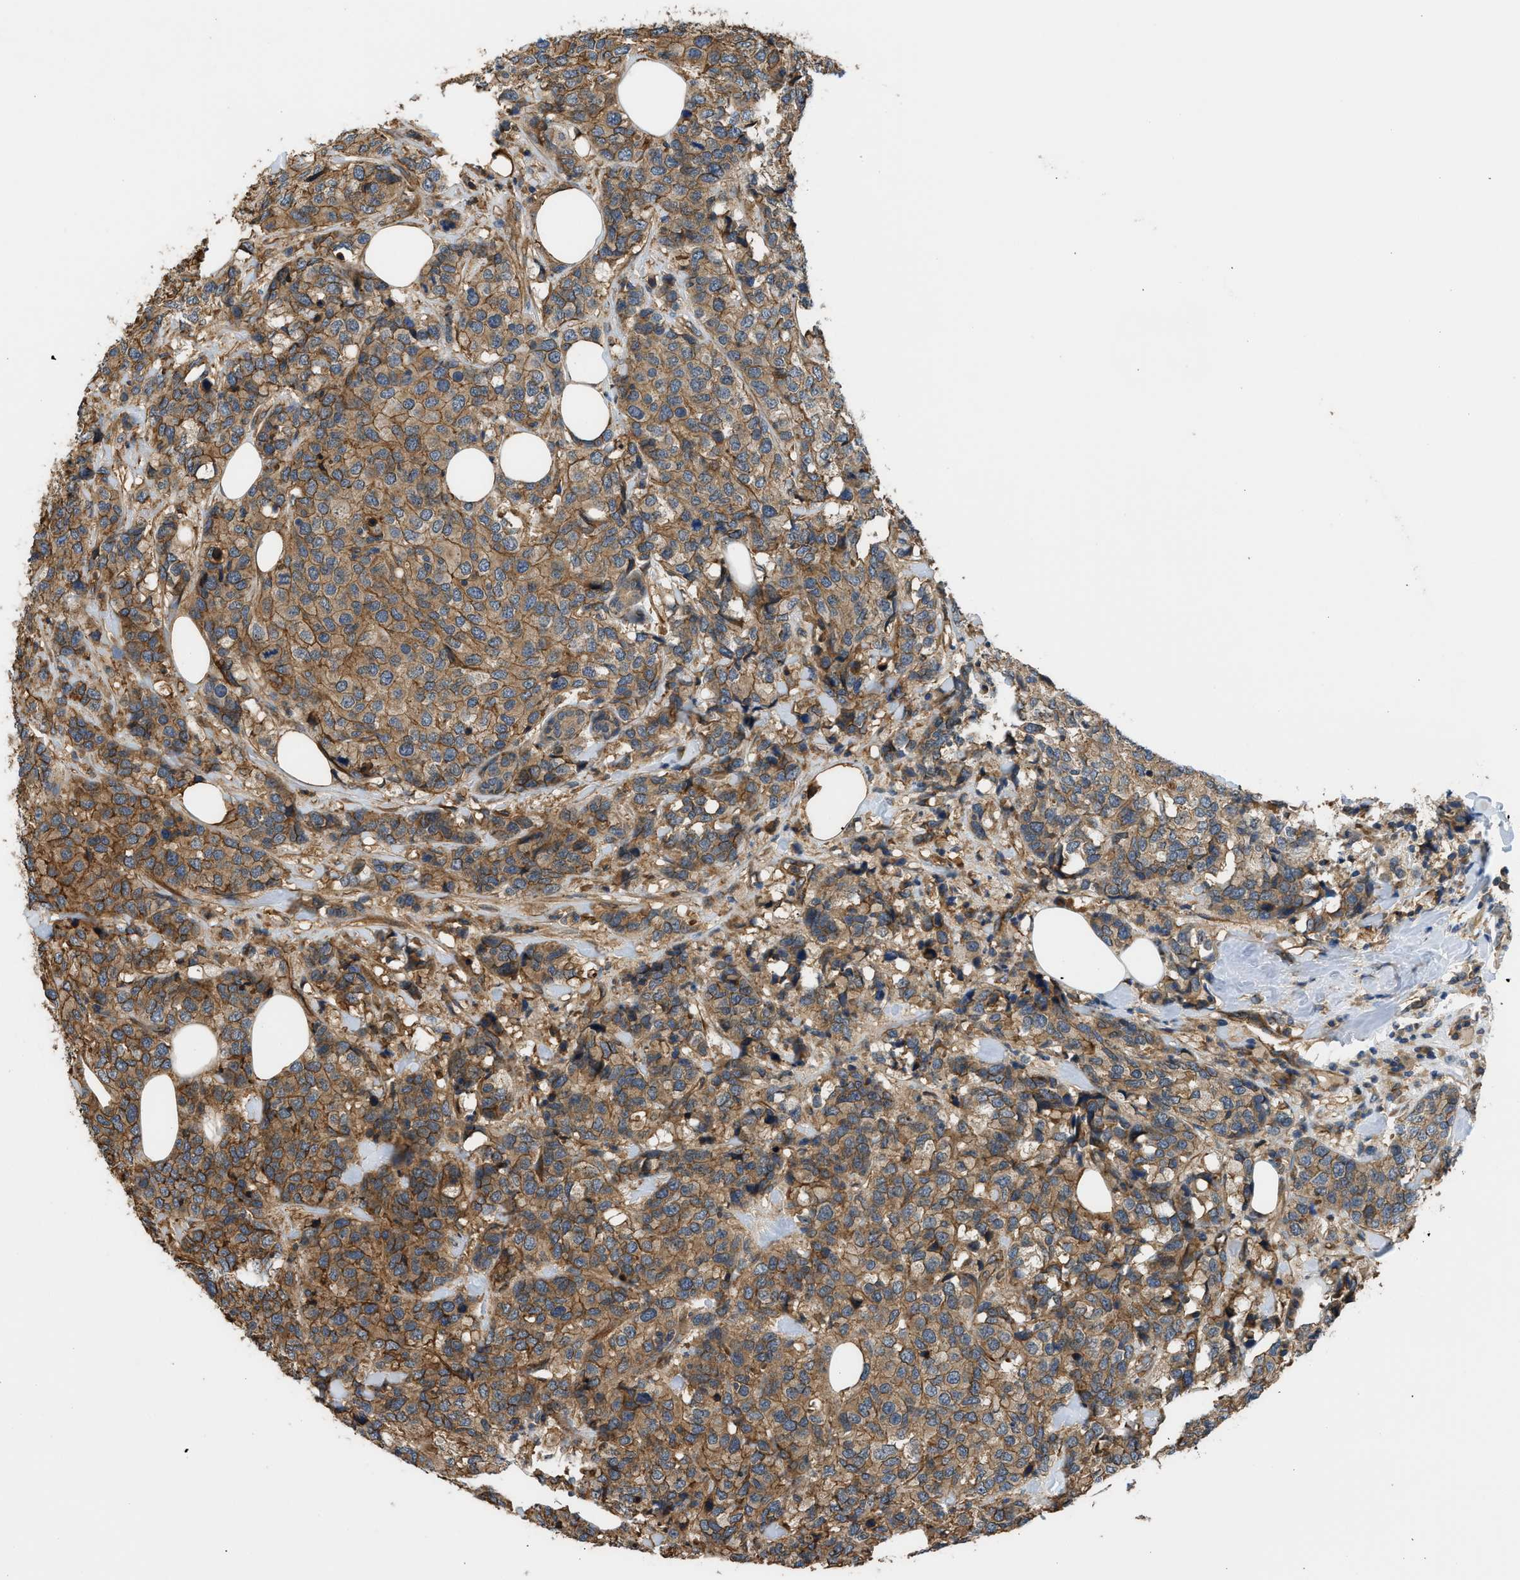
{"staining": {"intensity": "moderate", "quantity": ">75%", "location": "cytoplasmic/membranous"}, "tissue": "breast cancer", "cell_type": "Tumor cells", "image_type": "cancer", "snomed": [{"axis": "morphology", "description": "Lobular carcinoma"}, {"axis": "topography", "description": "Breast"}], "caption": "A photomicrograph of breast lobular carcinoma stained for a protein exhibits moderate cytoplasmic/membranous brown staining in tumor cells.", "gene": "DDHD2", "patient": {"sex": "female", "age": 59}}